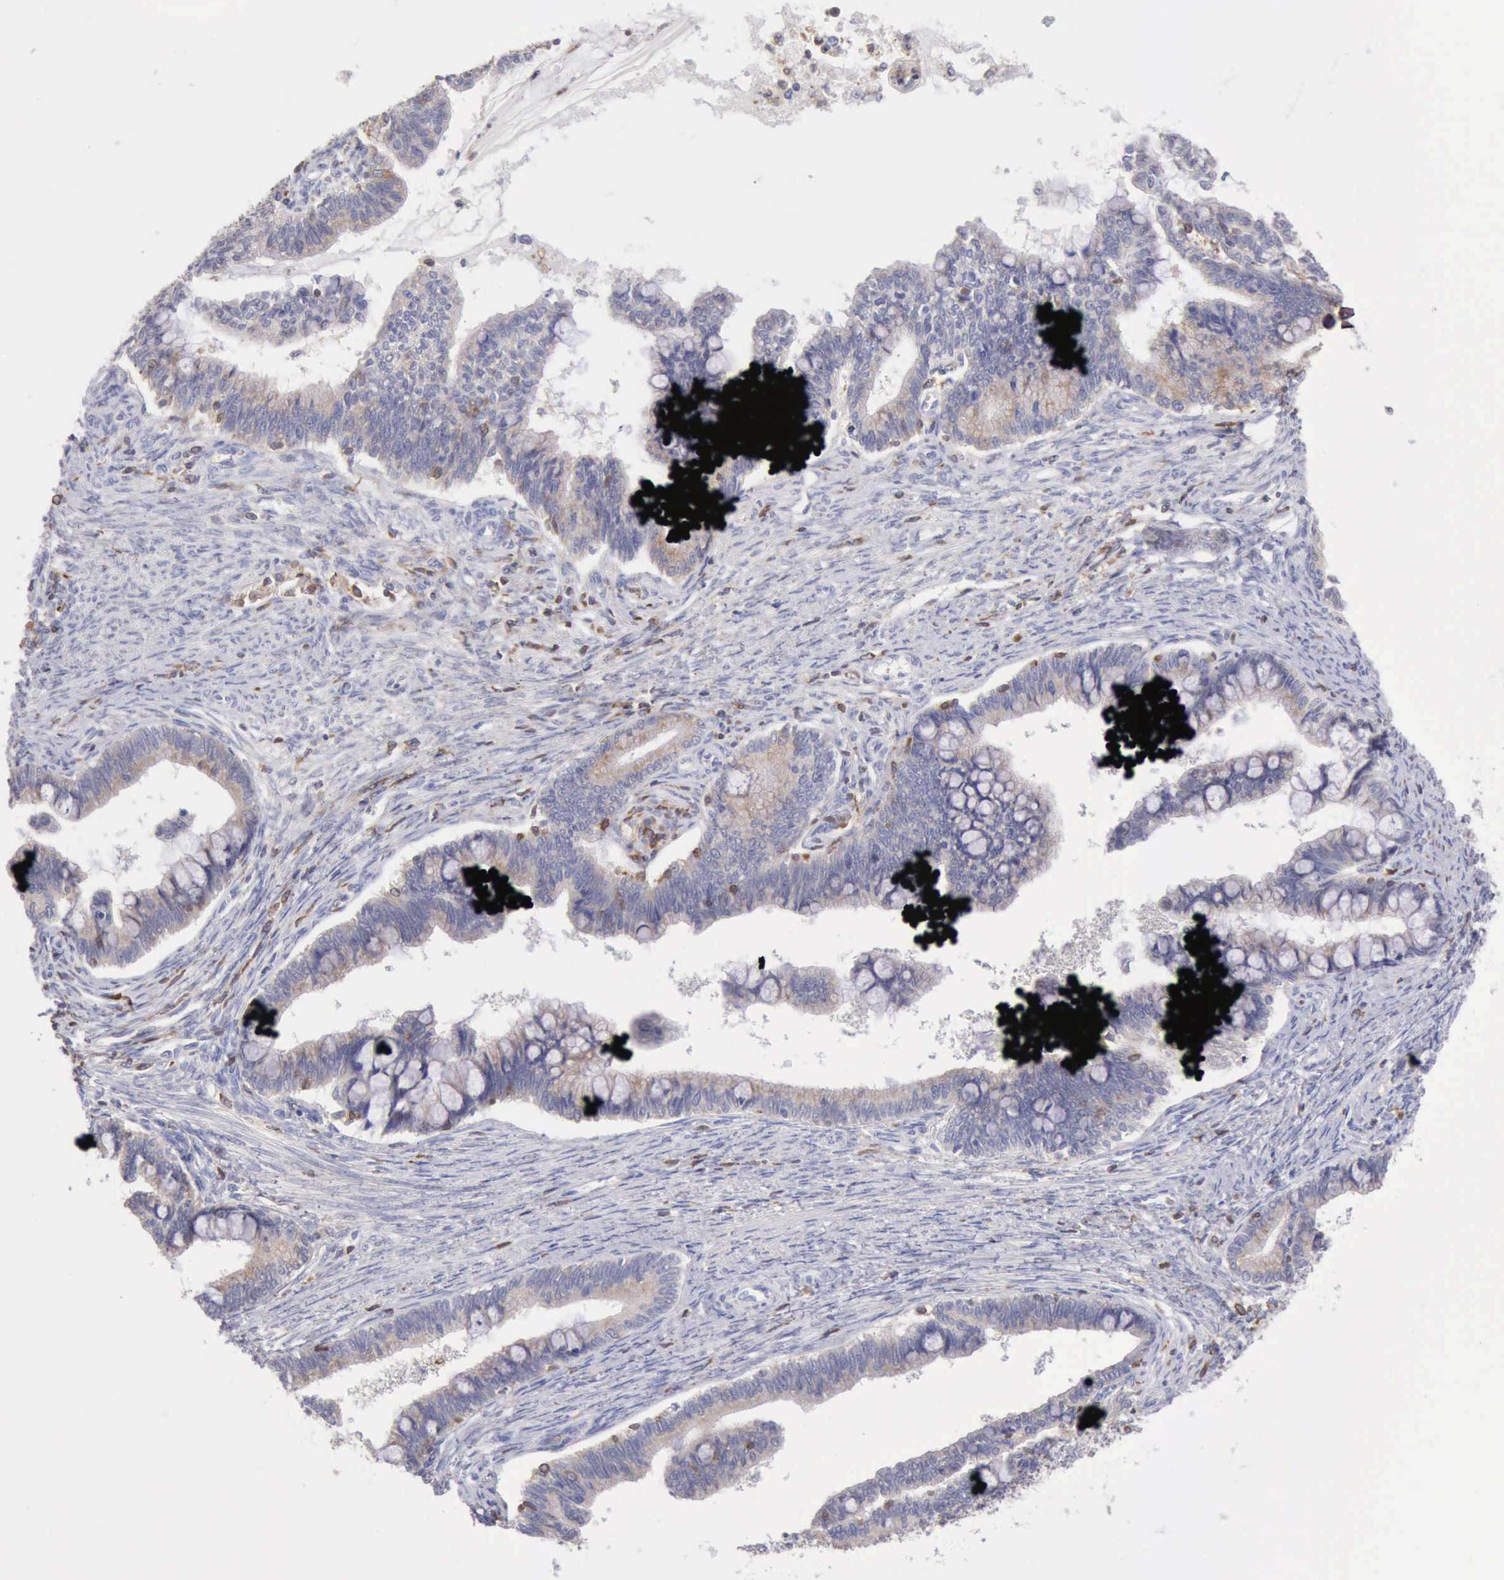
{"staining": {"intensity": "weak", "quantity": "<25%", "location": "cytoplasmic/membranous"}, "tissue": "cervical cancer", "cell_type": "Tumor cells", "image_type": "cancer", "snomed": [{"axis": "morphology", "description": "Adenocarcinoma, NOS"}, {"axis": "topography", "description": "Cervix"}], "caption": "Immunohistochemistry (IHC) of human adenocarcinoma (cervical) exhibits no positivity in tumor cells. (Brightfield microscopy of DAB (3,3'-diaminobenzidine) immunohistochemistry at high magnification).", "gene": "SASH3", "patient": {"sex": "female", "age": 36}}